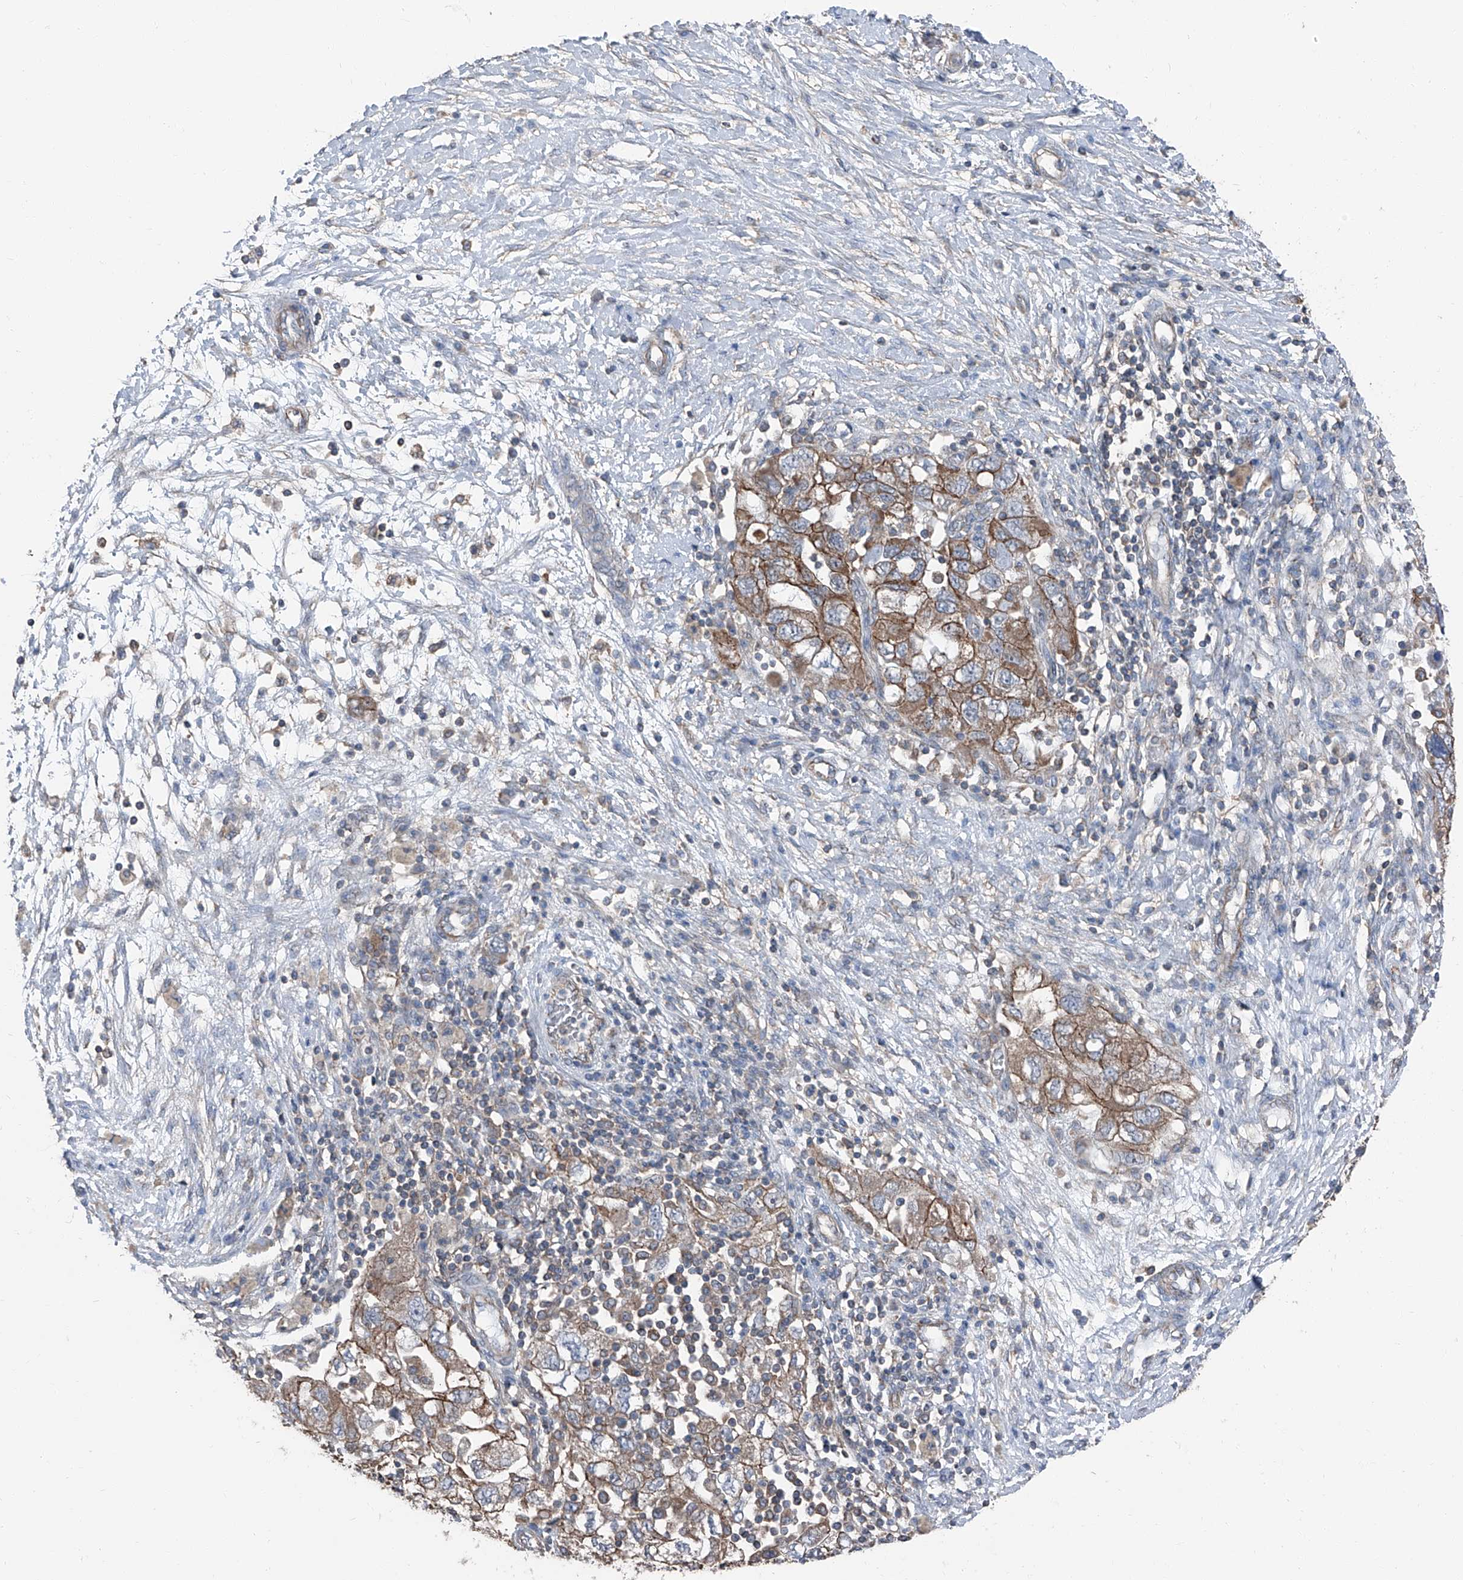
{"staining": {"intensity": "moderate", "quantity": ">75%", "location": "cytoplasmic/membranous"}, "tissue": "ovarian cancer", "cell_type": "Tumor cells", "image_type": "cancer", "snomed": [{"axis": "morphology", "description": "Carcinoma, NOS"}, {"axis": "morphology", "description": "Cystadenocarcinoma, serous, NOS"}, {"axis": "topography", "description": "Ovary"}], "caption": "Immunohistochemical staining of ovarian carcinoma shows moderate cytoplasmic/membranous protein staining in approximately >75% of tumor cells.", "gene": "GPR142", "patient": {"sex": "female", "age": 69}}